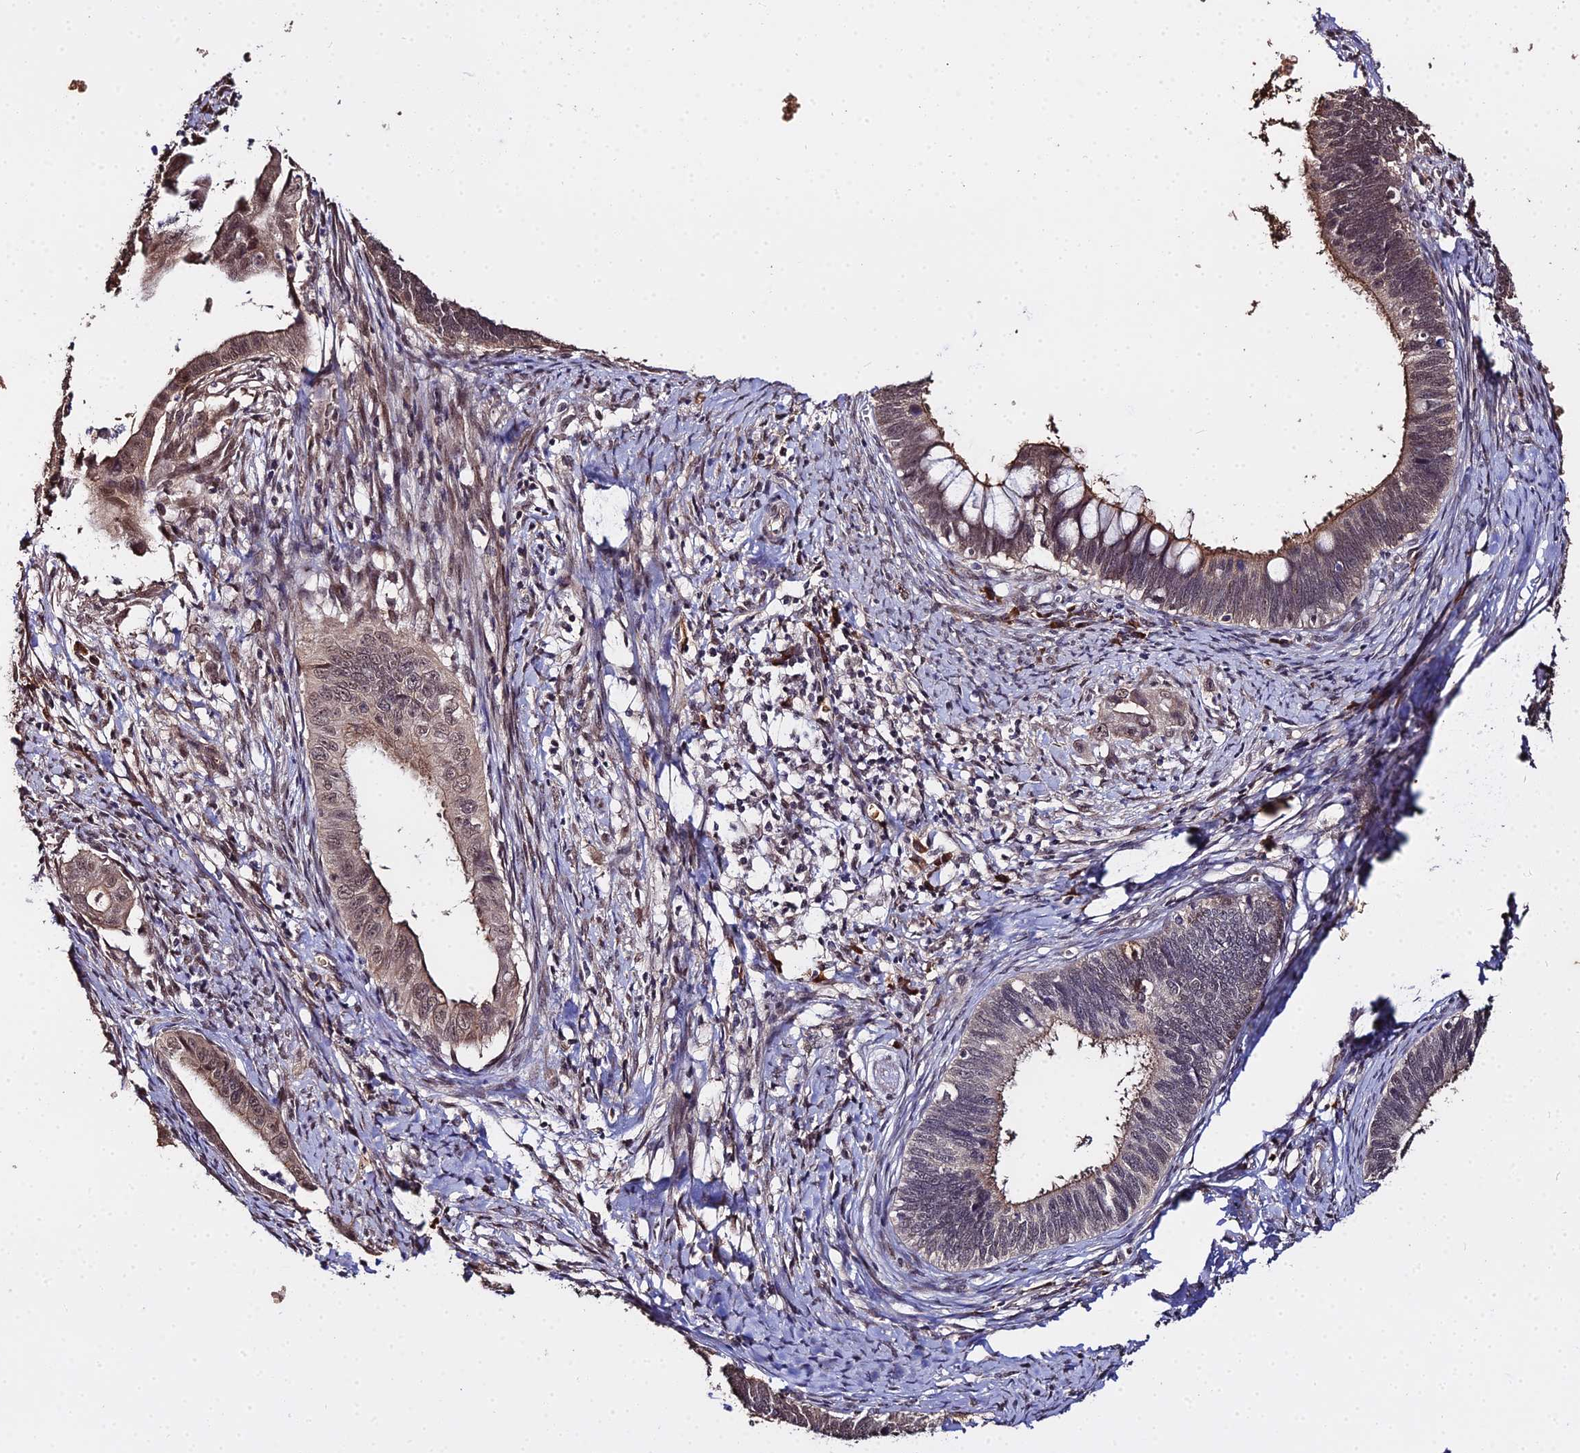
{"staining": {"intensity": "moderate", "quantity": "25%-75%", "location": "cytoplasmic/membranous,nuclear"}, "tissue": "cervical cancer", "cell_type": "Tumor cells", "image_type": "cancer", "snomed": [{"axis": "morphology", "description": "Adenocarcinoma, NOS"}, {"axis": "topography", "description": "Cervix"}], "caption": "Immunohistochemical staining of cervical adenocarcinoma demonstrates moderate cytoplasmic/membranous and nuclear protein expression in approximately 25%-75% of tumor cells. (DAB = brown stain, brightfield microscopy at high magnification).", "gene": "ZDBF2", "patient": {"sex": "female", "age": 42}}